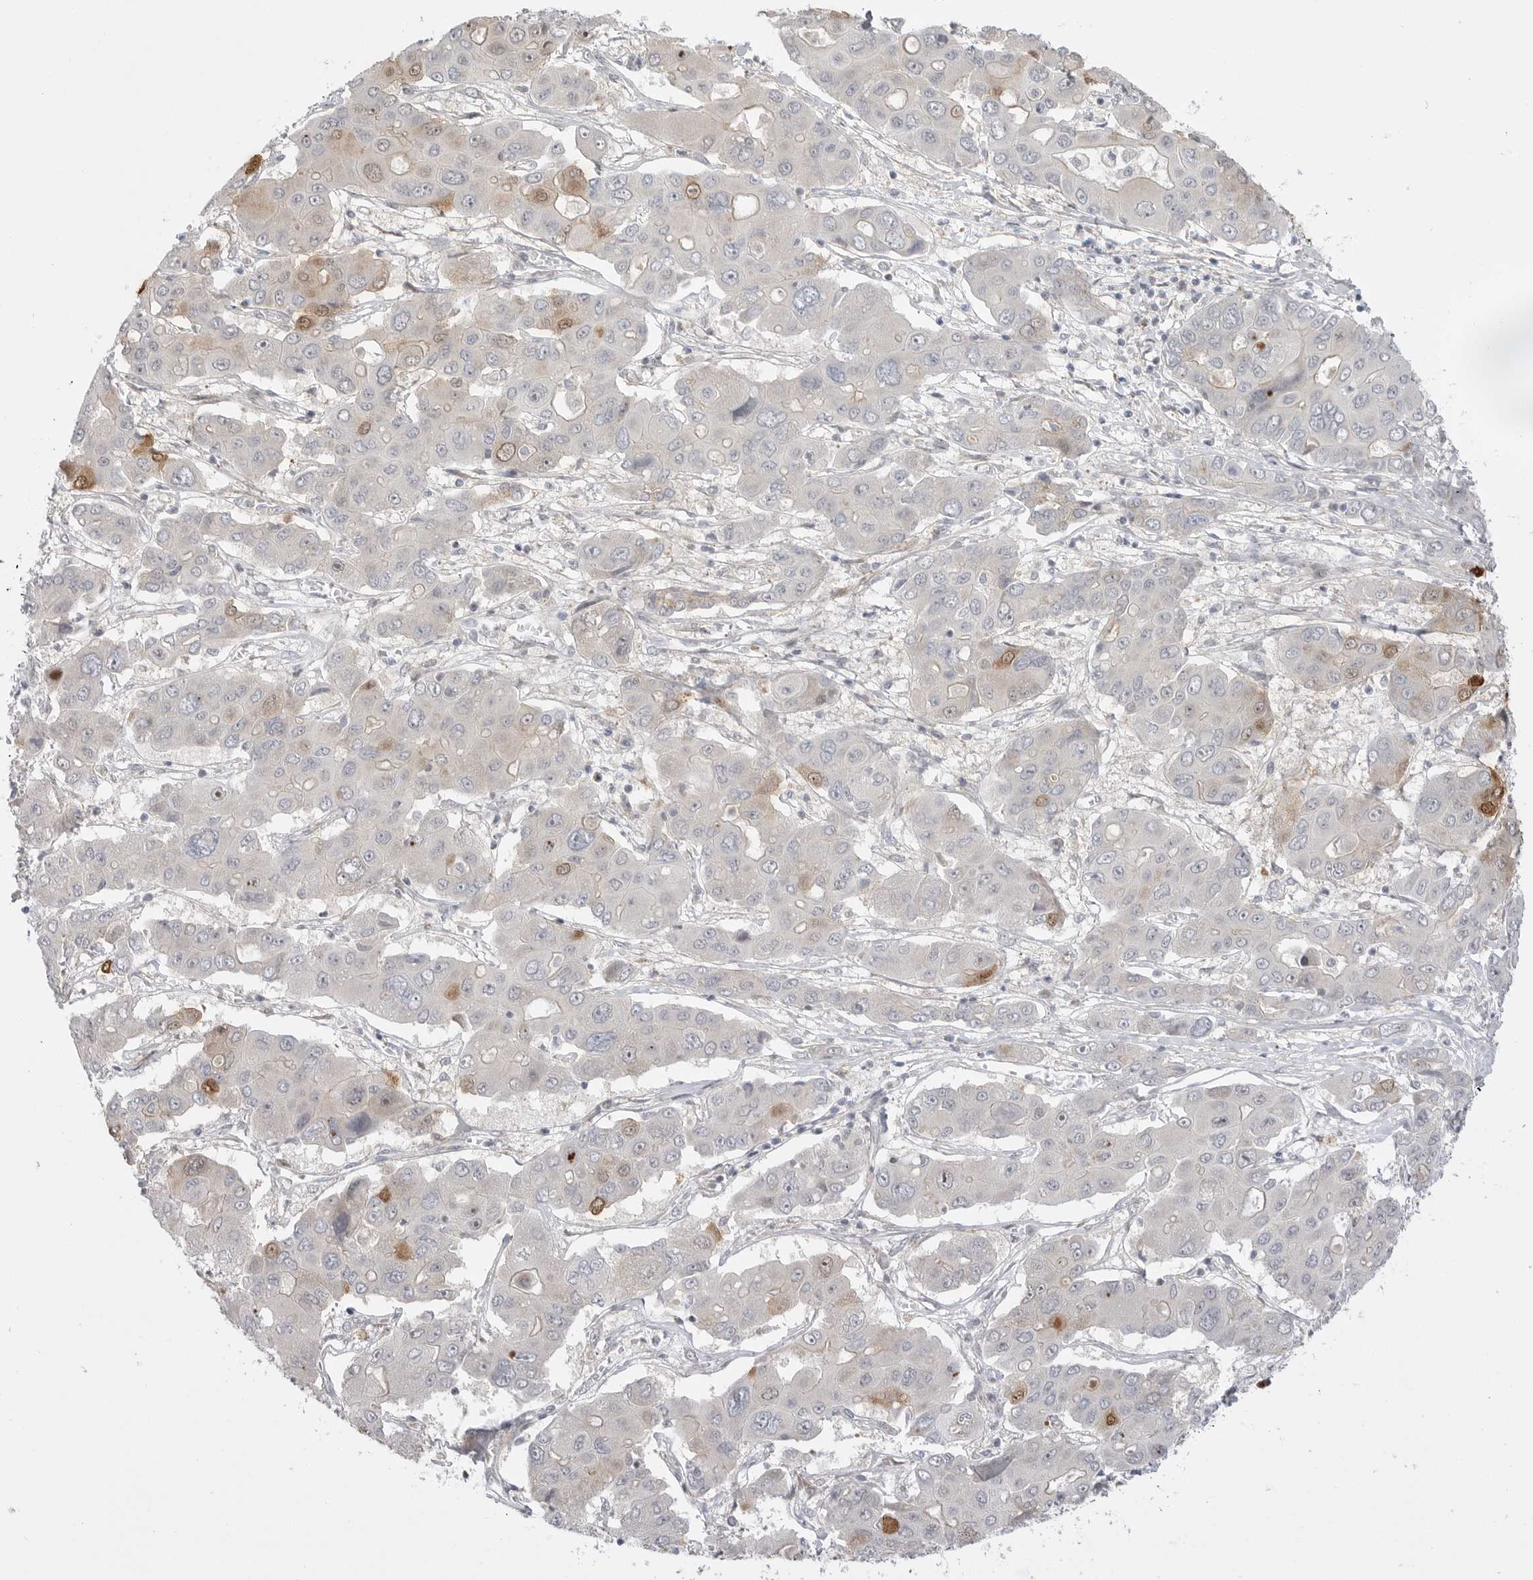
{"staining": {"intensity": "moderate", "quantity": "<25%", "location": "cytoplasmic/membranous,nuclear"}, "tissue": "liver cancer", "cell_type": "Tumor cells", "image_type": "cancer", "snomed": [{"axis": "morphology", "description": "Cholangiocarcinoma"}, {"axis": "topography", "description": "Liver"}], "caption": "A high-resolution micrograph shows immunohistochemistry staining of liver cholangiocarcinoma, which exhibits moderate cytoplasmic/membranous and nuclear expression in about <25% of tumor cells. Nuclei are stained in blue.", "gene": "GGT6", "patient": {"sex": "male", "age": 67}}